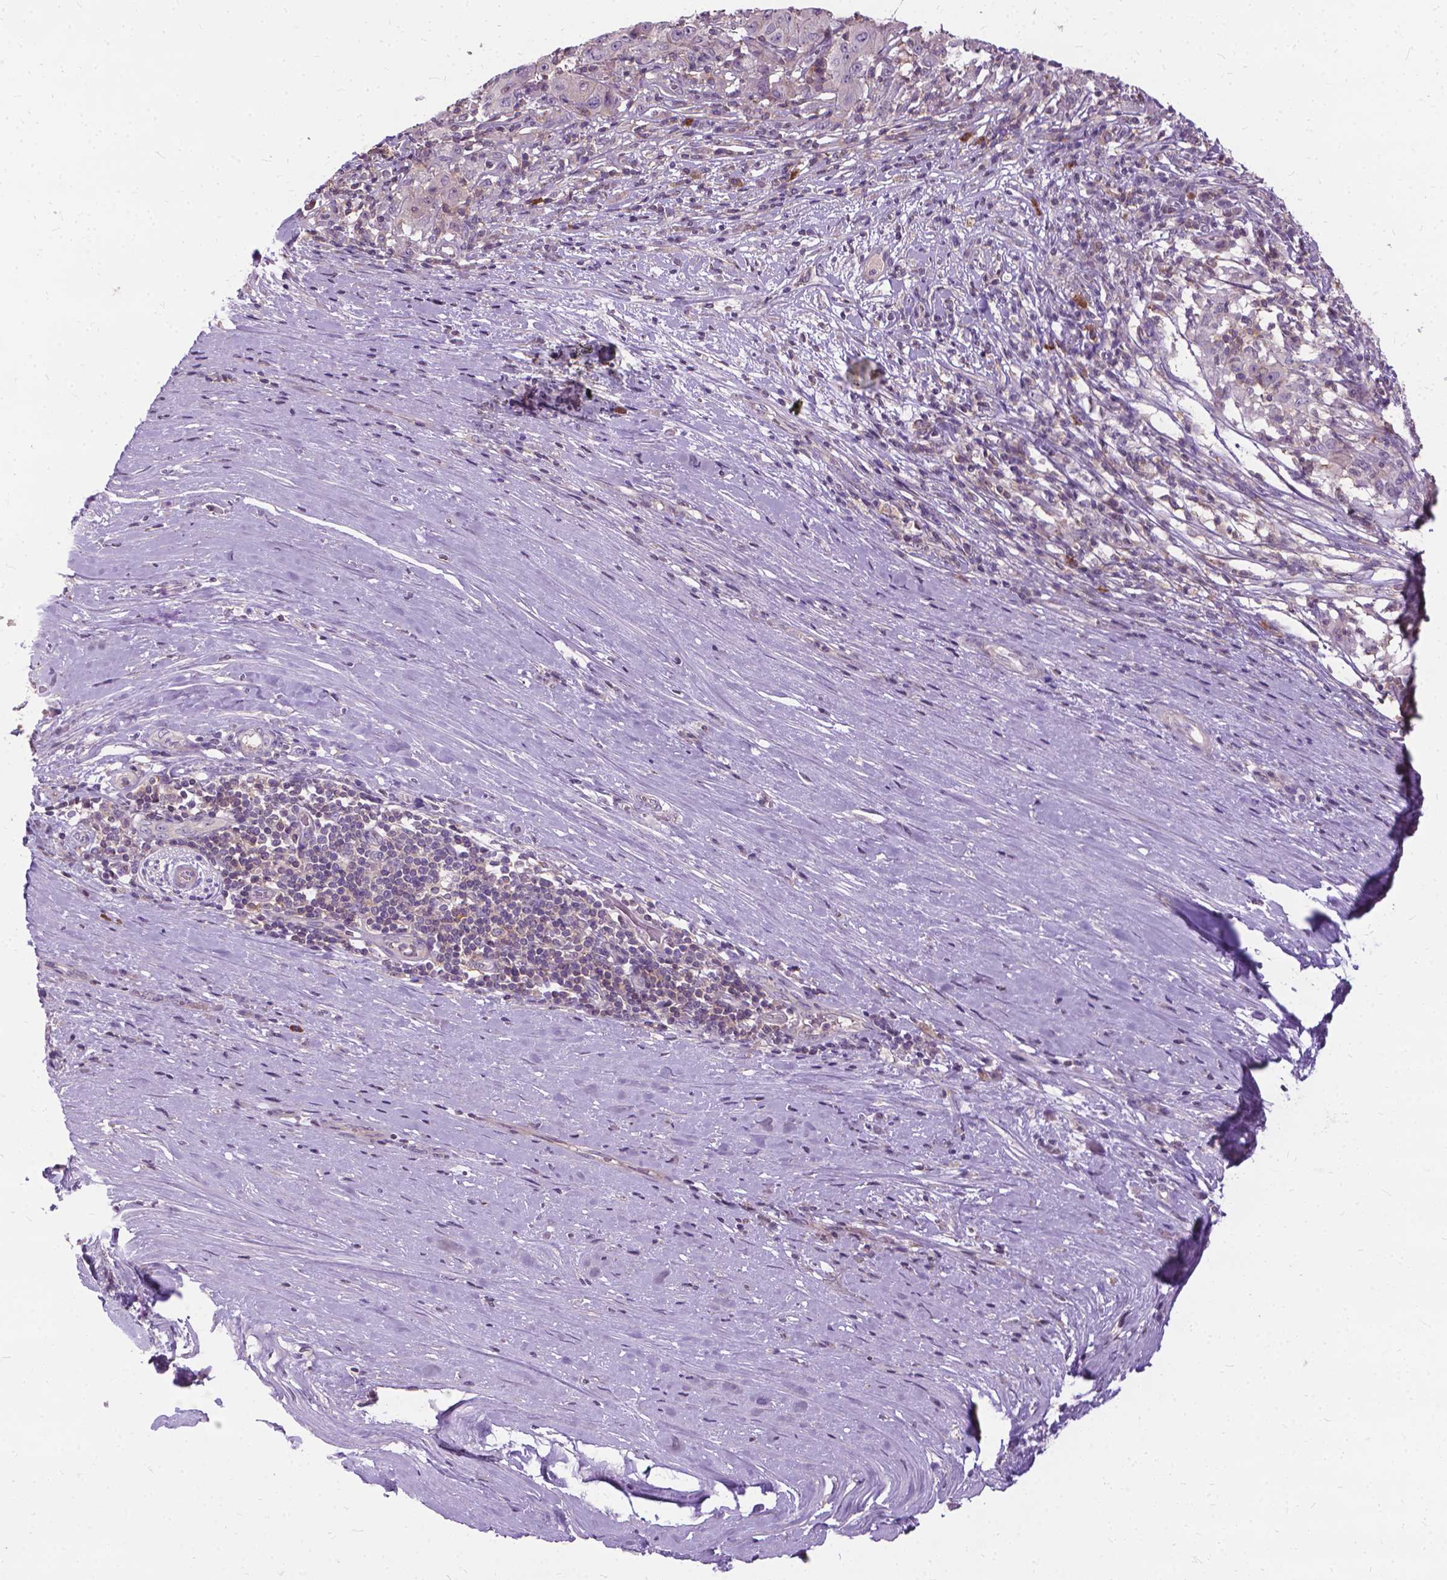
{"staining": {"intensity": "negative", "quantity": "none", "location": "none"}, "tissue": "pancreatic cancer", "cell_type": "Tumor cells", "image_type": "cancer", "snomed": [{"axis": "morphology", "description": "Adenocarcinoma, NOS"}, {"axis": "topography", "description": "Pancreas"}], "caption": "Human adenocarcinoma (pancreatic) stained for a protein using immunohistochemistry (IHC) demonstrates no expression in tumor cells.", "gene": "JAK3", "patient": {"sex": "male", "age": 63}}